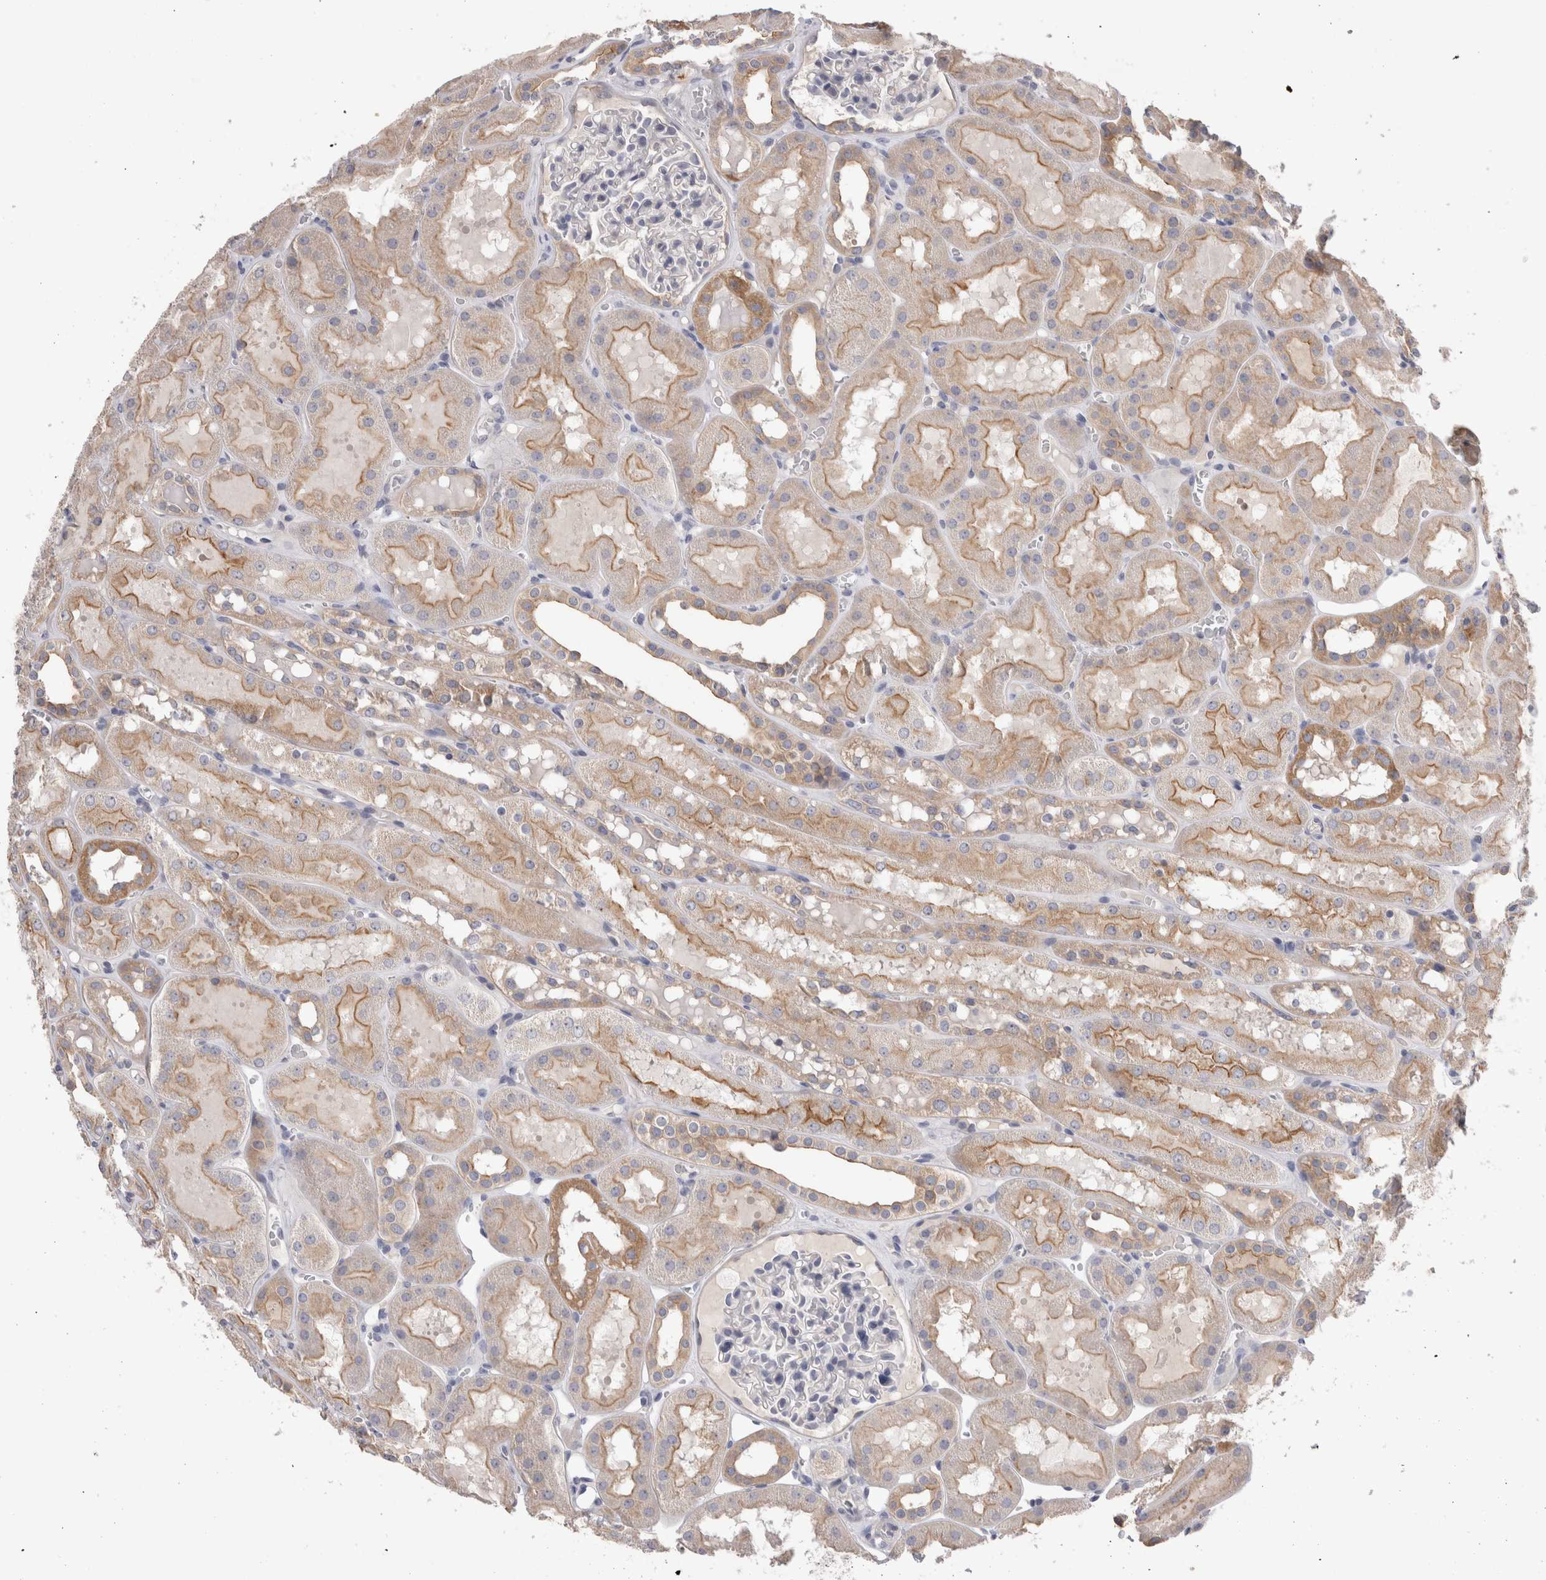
{"staining": {"intensity": "negative", "quantity": "none", "location": "none"}, "tissue": "kidney", "cell_type": "Cells in glomeruli", "image_type": "normal", "snomed": [{"axis": "morphology", "description": "Normal tissue, NOS"}, {"axis": "topography", "description": "Kidney"}, {"axis": "topography", "description": "Urinary bladder"}], "caption": "This is a photomicrograph of immunohistochemistry (IHC) staining of normal kidney, which shows no expression in cells in glomeruli. (Immunohistochemistry (ihc), brightfield microscopy, high magnification).", "gene": "OTOR", "patient": {"sex": "male", "age": 16}}